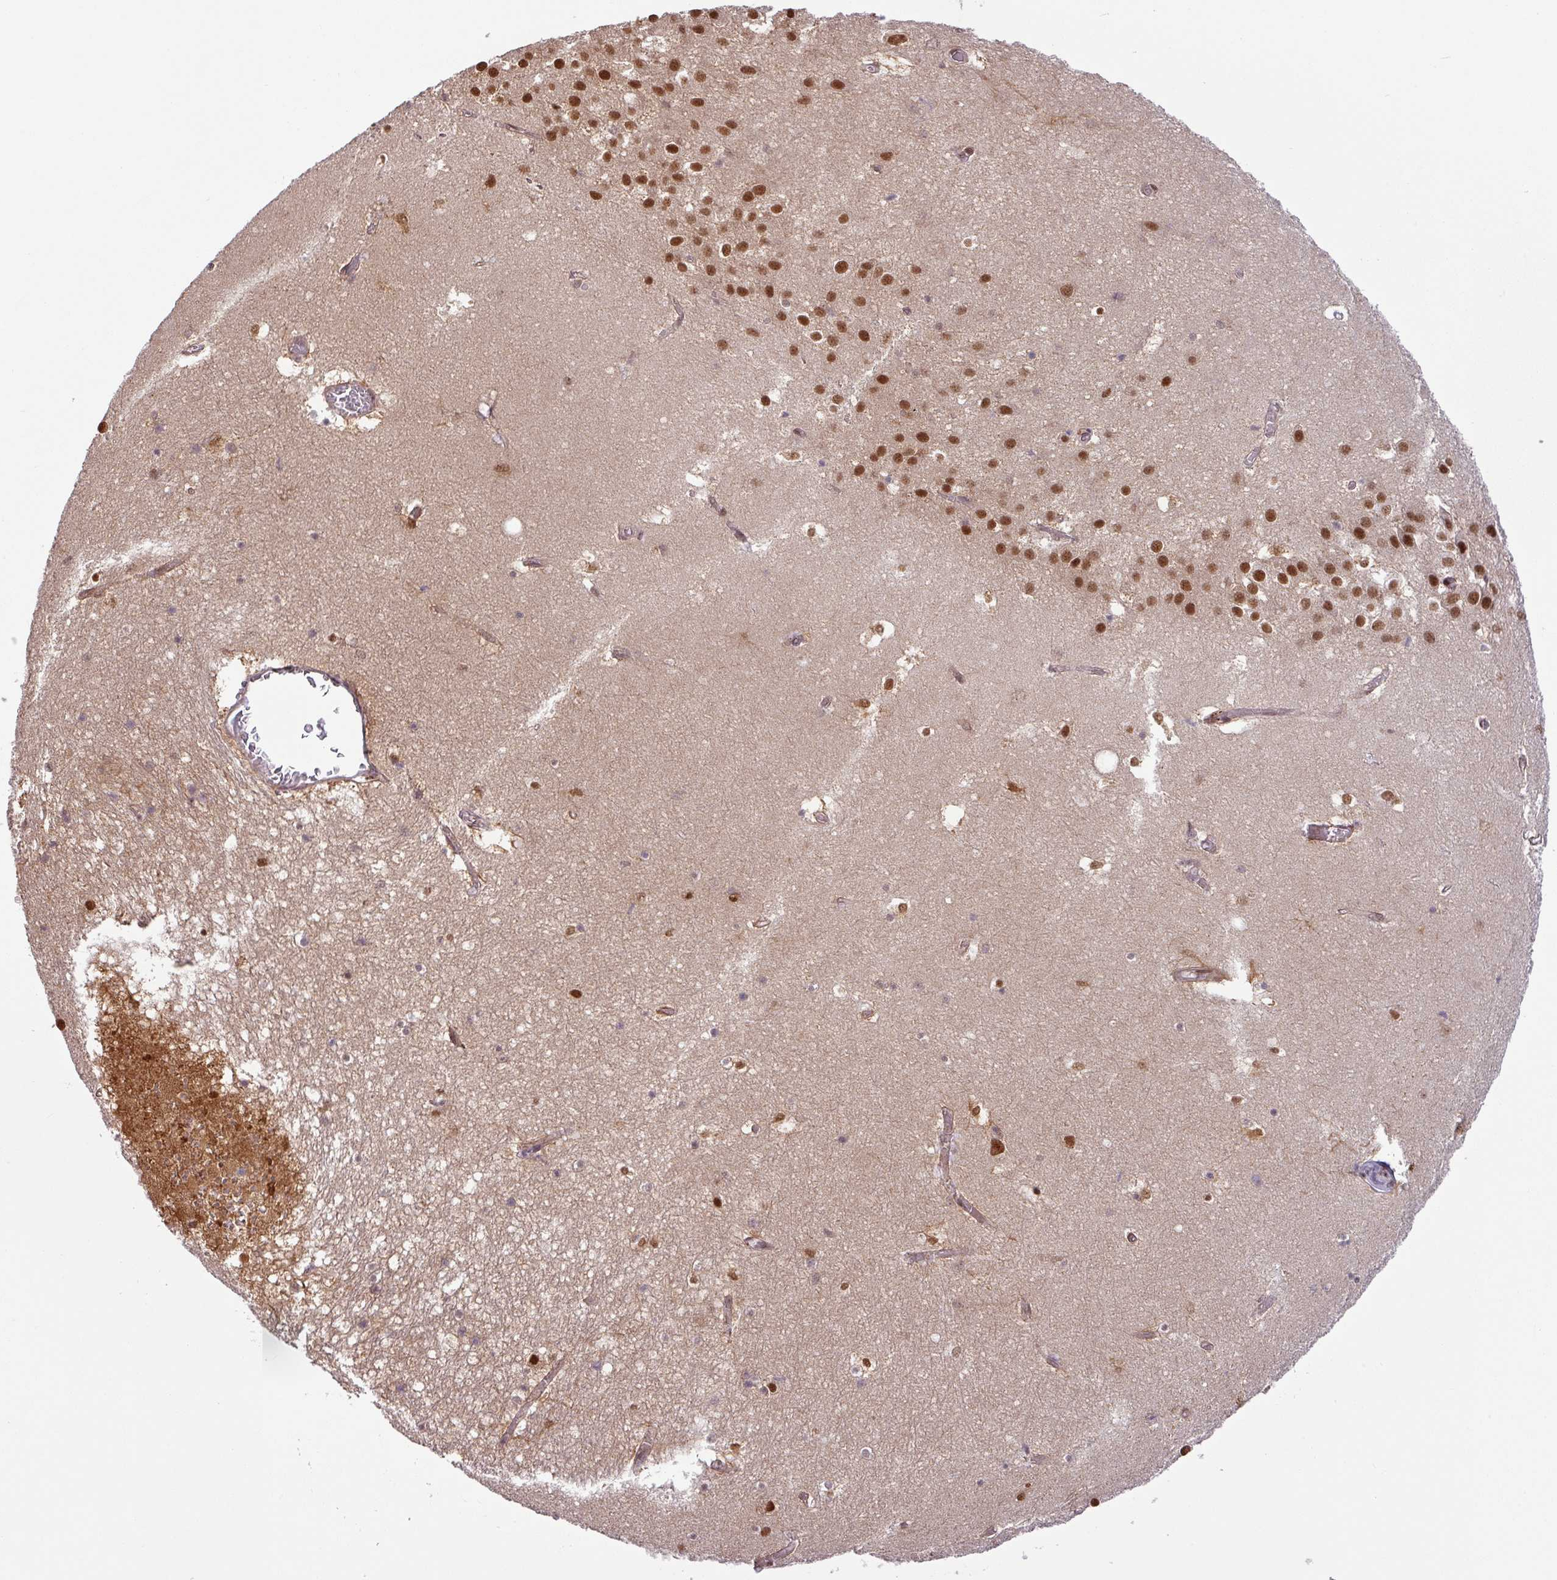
{"staining": {"intensity": "moderate", "quantity": ">75%", "location": "nuclear"}, "tissue": "hippocampus", "cell_type": "Glial cells", "image_type": "normal", "snomed": [{"axis": "morphology", "description": "Normal tissue, NOS"}, {"axis": "topography", "description": "Hippocampus"}], "caption": "Hippocampus stained for a protein shows moderate nuclear positivity in glial cells. The staining was performed using DAB, with brown indicating positive protein expression. Nuclei are stained blue with hematoxylin.", "gene": "SRSF2", "patient": {"sex": "female", "age": 52}}